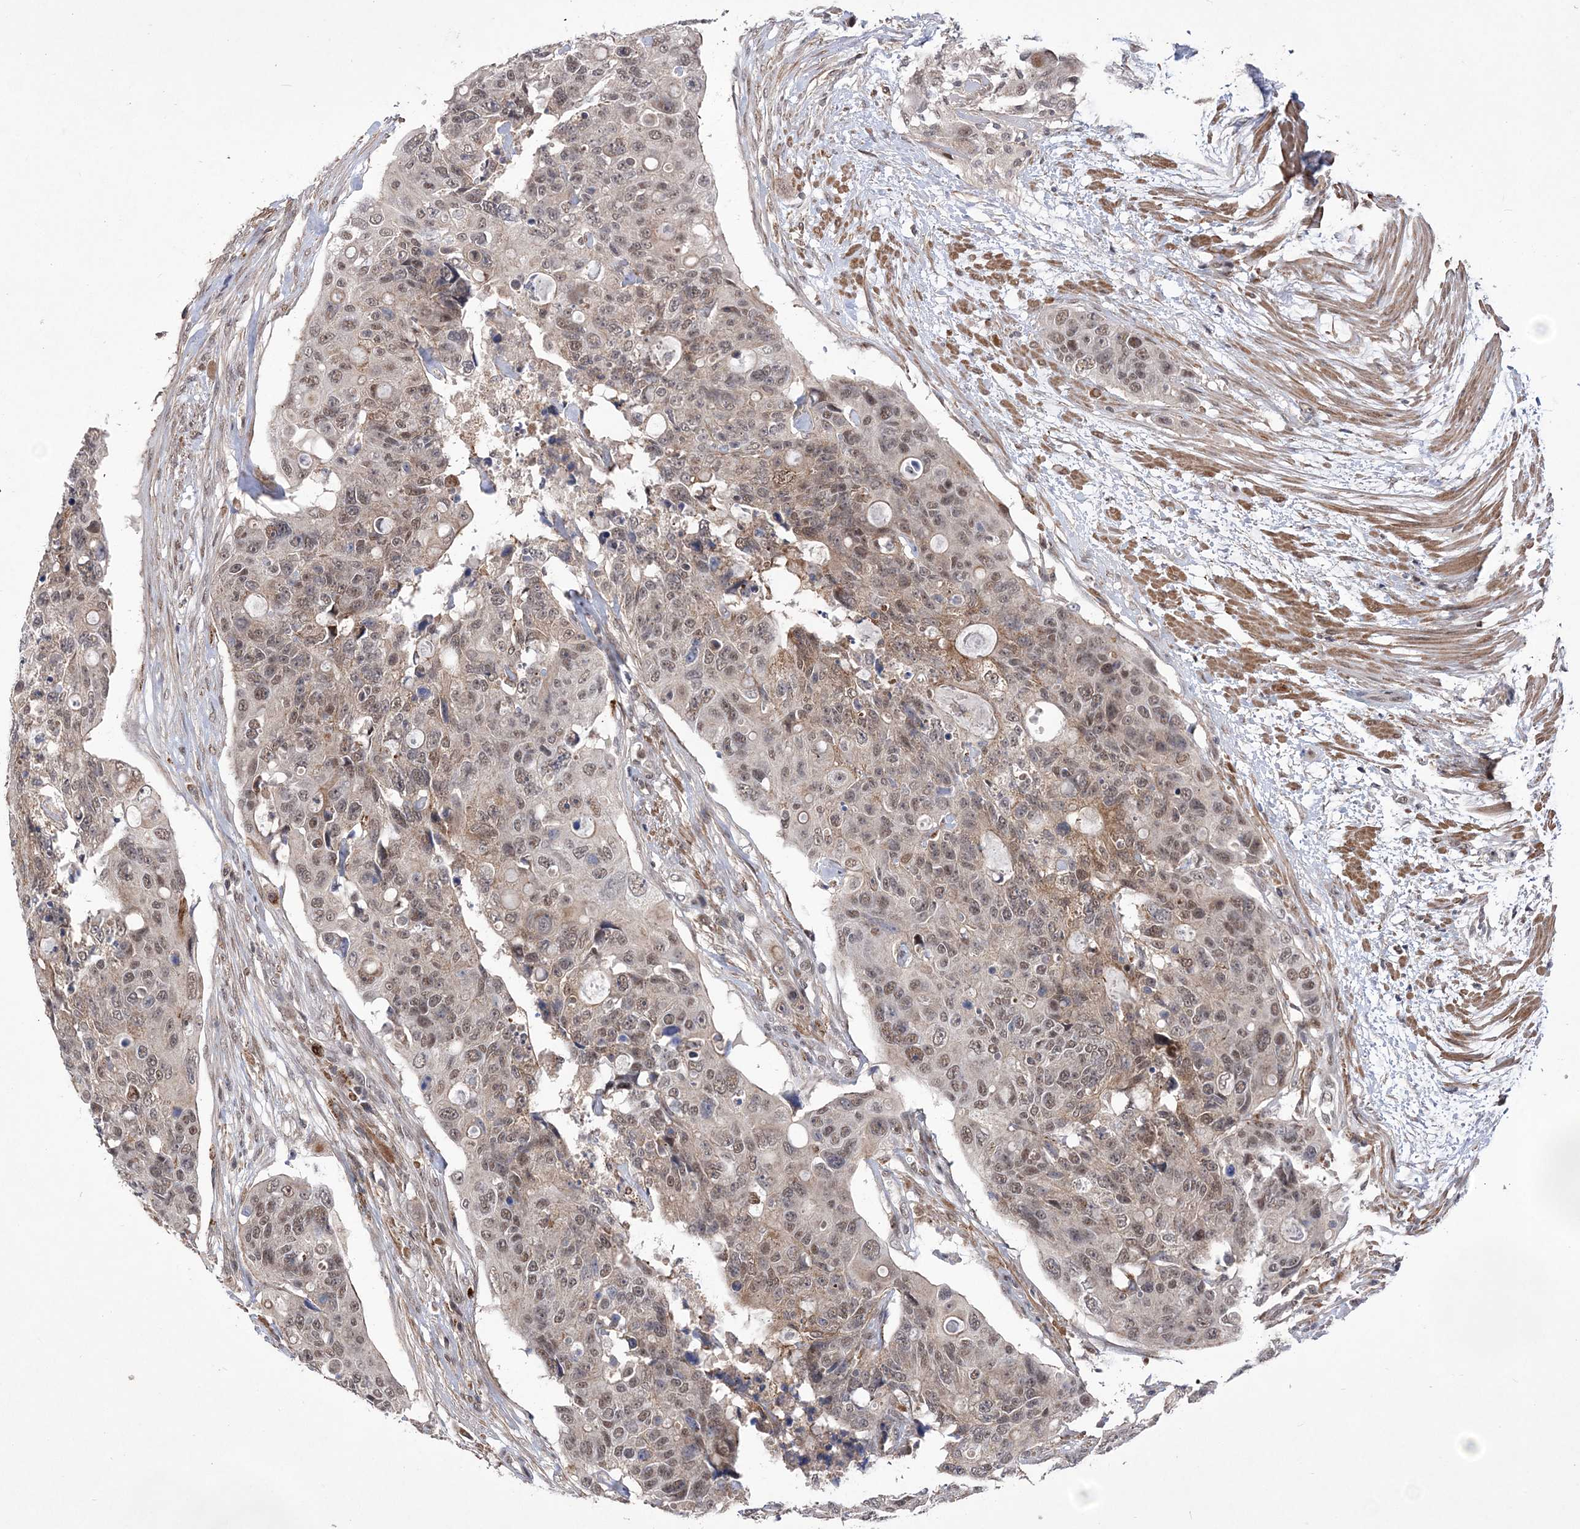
{"staining": {"intensity": "moderate", "quantity": ">75%", "location": "nuclear"}, "tissue": "colorectal cancer", "cell_type": "Tumor cells", "image_type": "cancer", "snomed": [{"axis": "morphology", "description": "Adenocarcinoma, NOS"}, {"axis": "topography", "description": "Colon"}], "caption": "Immunohistochemical staining of human colorectal cancer (adenocarcinoma) shows moderate nuclear protein staining in approximately >75% of tumor cells.", "gene": "BOD1L1", "patient": {"sex": "female", "age": 57}}